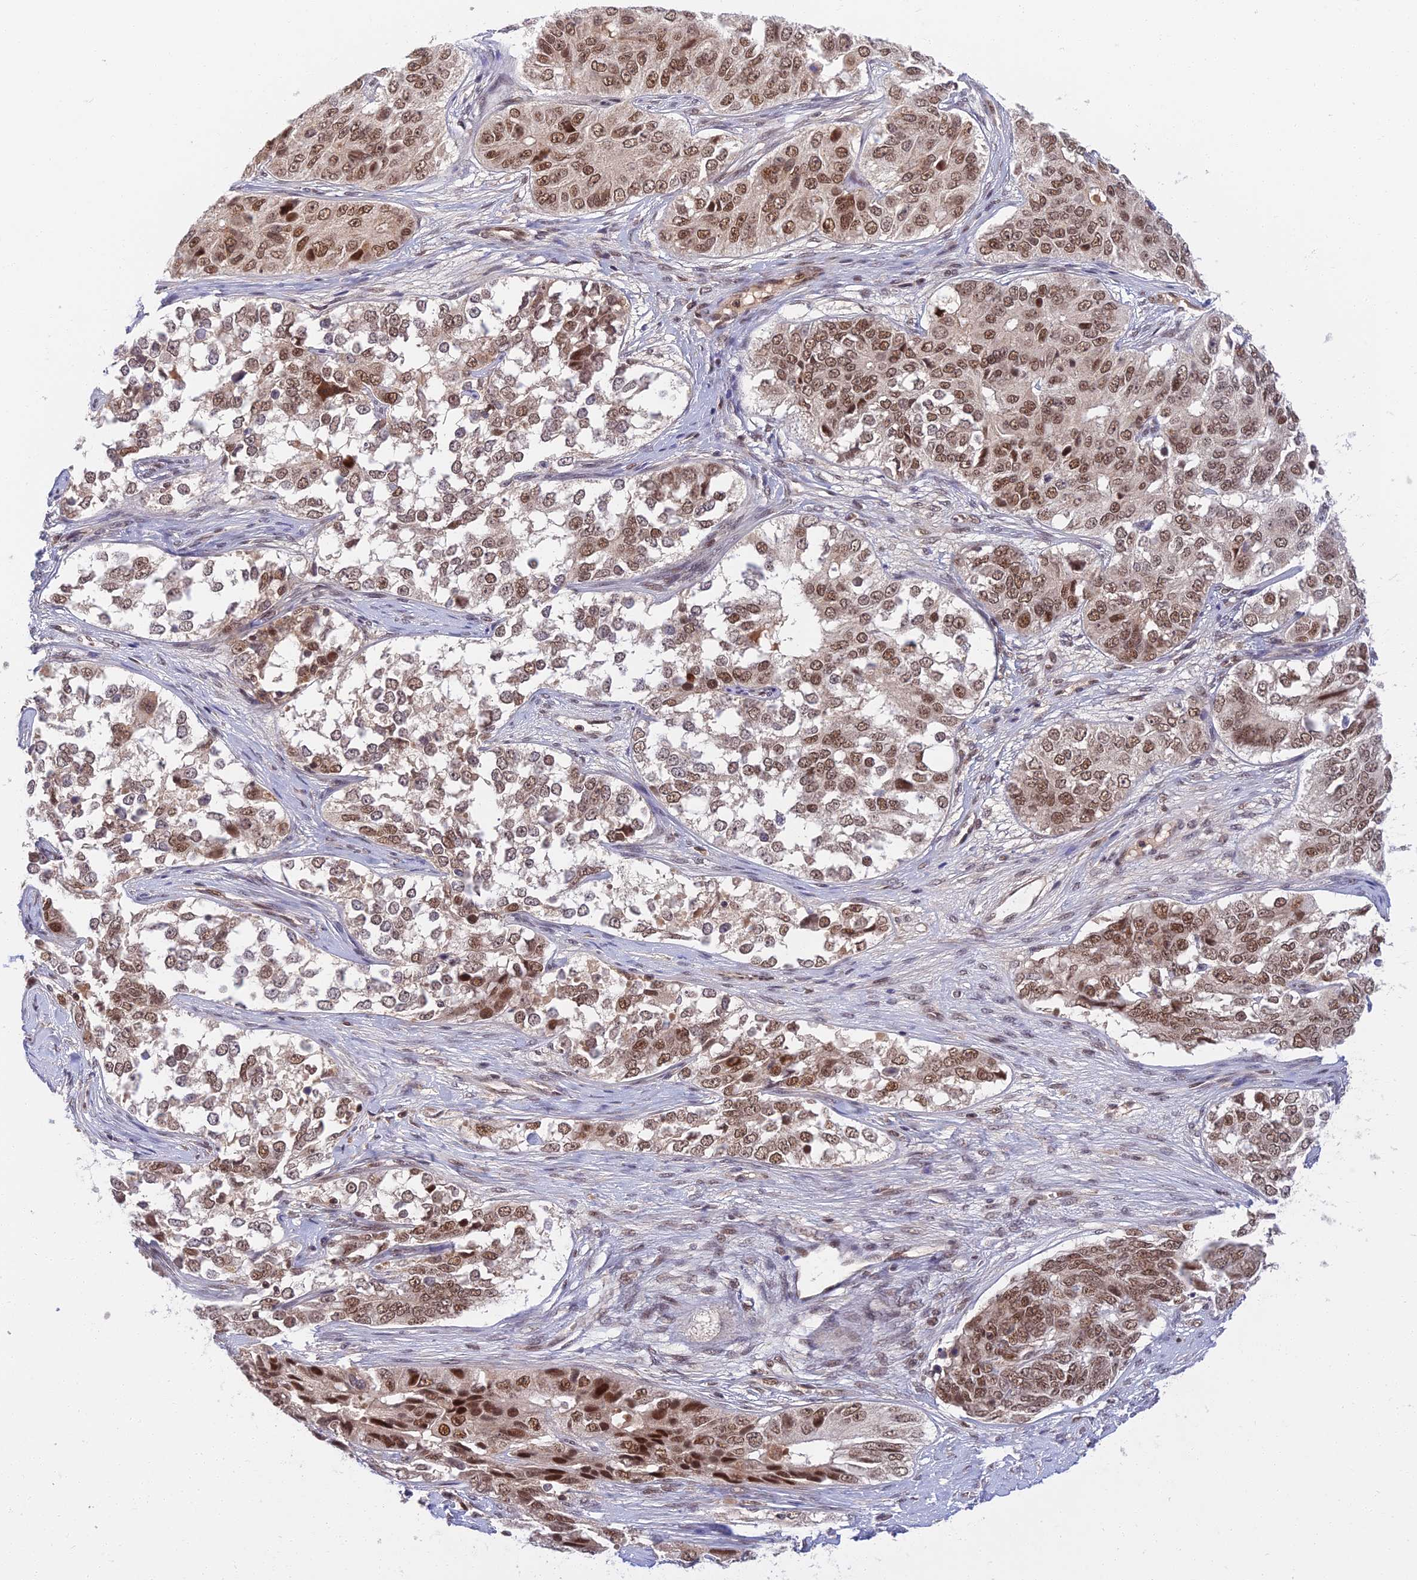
{"staining": {"intensity": "moderate", "quantity": ">75%", "location": "nuclear"}, "tissue": "ovarian cancer", "cell_type": "Tumor cells", "image_type": "cancer", "snomed": [{"axis": "morphology", "description": "Carcinoma, endometroid"}, {"axis": "topography", "description": "Ovary"}], "caption": "DAB (3,3'-diaminobenzidine) immunohistochemical staining of human ovarian cancer (endometroid carcinoma) displays moderate nuclear protein expression in approximately >75% of tumor cells. The staining is performed using DAB (3,3'-diaminobenzidine) brown chromogen to label protein expression. The nuclei are counter-stained blue using hematoxylin.", "gene": "TCEA2", "patient": {"sex": "female", "age": 51}}